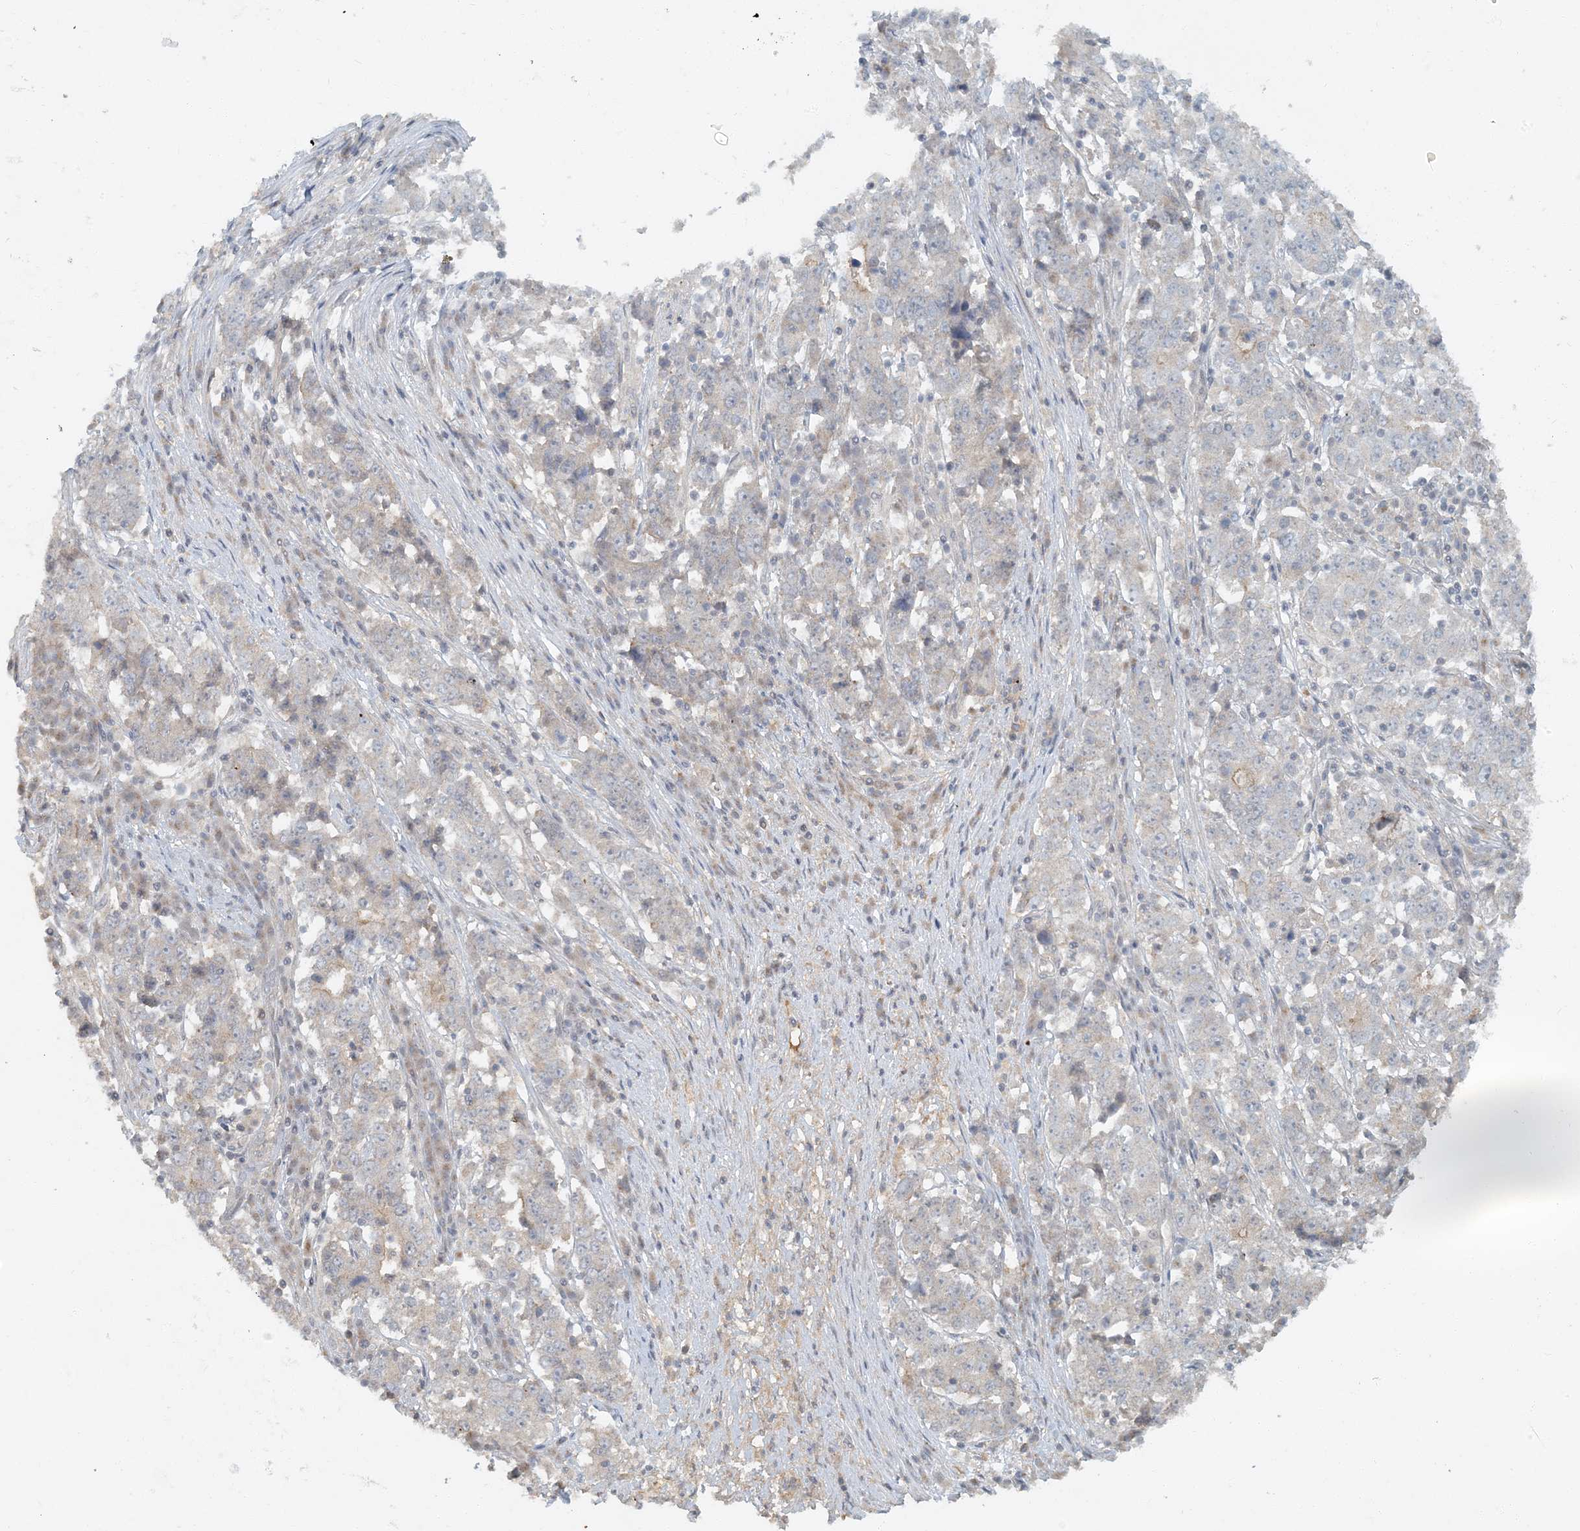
{"staining": {"intensity": "negative", "quantity": "none", "location": "none"}, "tissue": "stomach cancer", "cell_type": "Tumor cells", "image_type": "cancer", "snomed": [{"axis": "morphology", "description": "Adenocarcinoma, NOS"}, {"axis": "topography", "description": "Stomach"}], "caption": "Immunohistochemistry (IHC) photomicrograph of stomach adenocarcinoma stained for a protein (brown), which reveals no staining in tumor cells. Nuclei are stained in blue.", "gene": "AK9", "patient": {"sex": "male", "age": 59}}